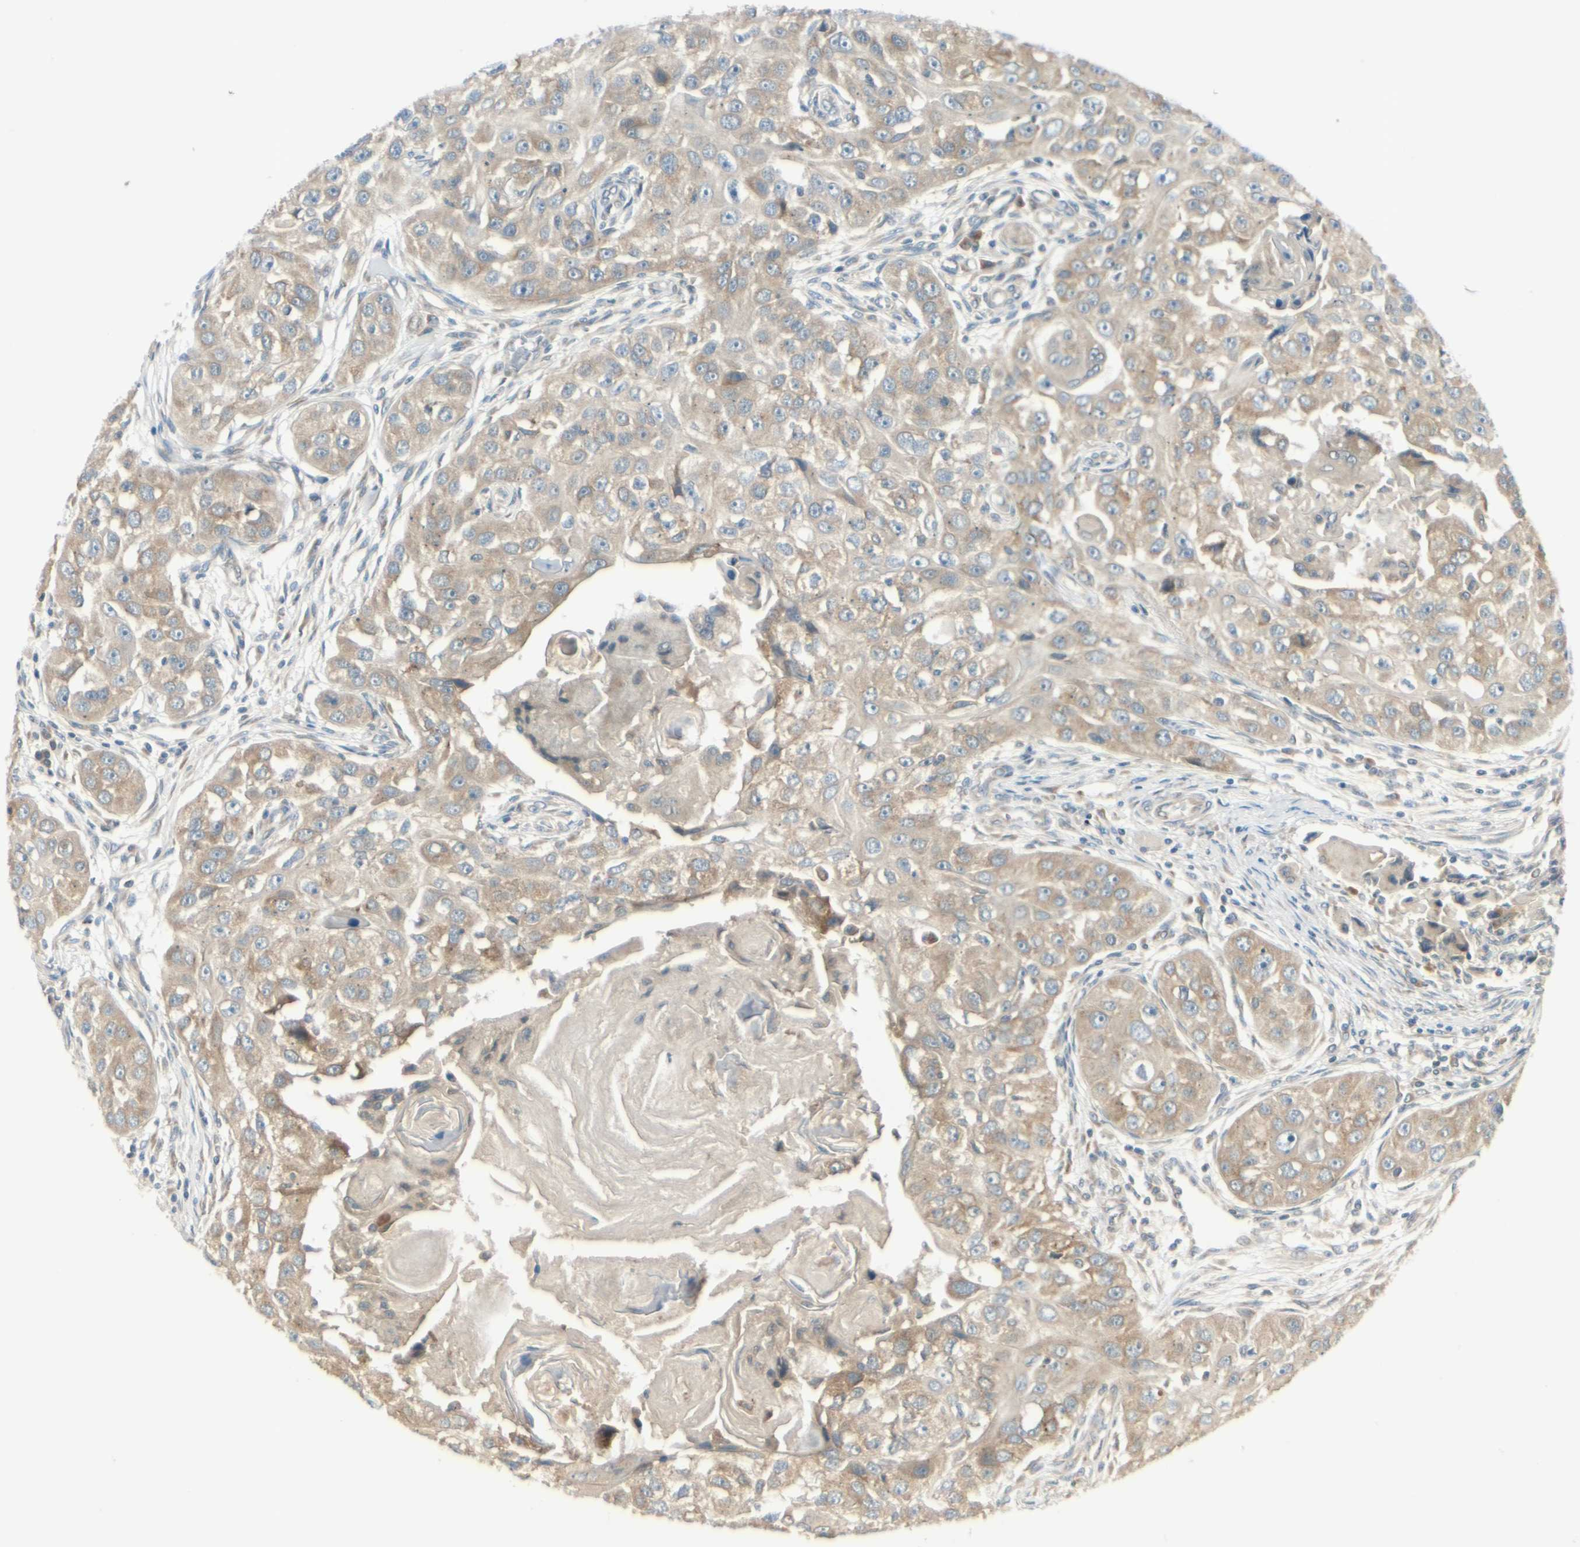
{"staining": {"intensity": "weak", "quantity": ">75%", "location": "cytoplasmic/membranous"}, "tissue": "head and neck cancer", "cell_type": "Tumor cells", "image_type": "cancer", "snomed": [{"axis": "morphology", "description": "Normal tissue, NOS"}, {"axis": "morphology", "description": "Squamous cell carcinoma, NOS"}, {"axis": "topography", "description": "Skeletal muscle"}, {"axis": "topography", "description": "Head-Neck"}], "caption": "A brown stain shows weak cytoplasmic/membranous expression of a protein in human head and neck cancer tumor cells. The protein of interest is stained brown, and the nuclei are stained in blue (DAB (3,3'-diaminobenzidine) IHC with brightfield microscopy, high magnification).", "gene": "BNIP1", "patient": {"sex": "male", "age": 51}}